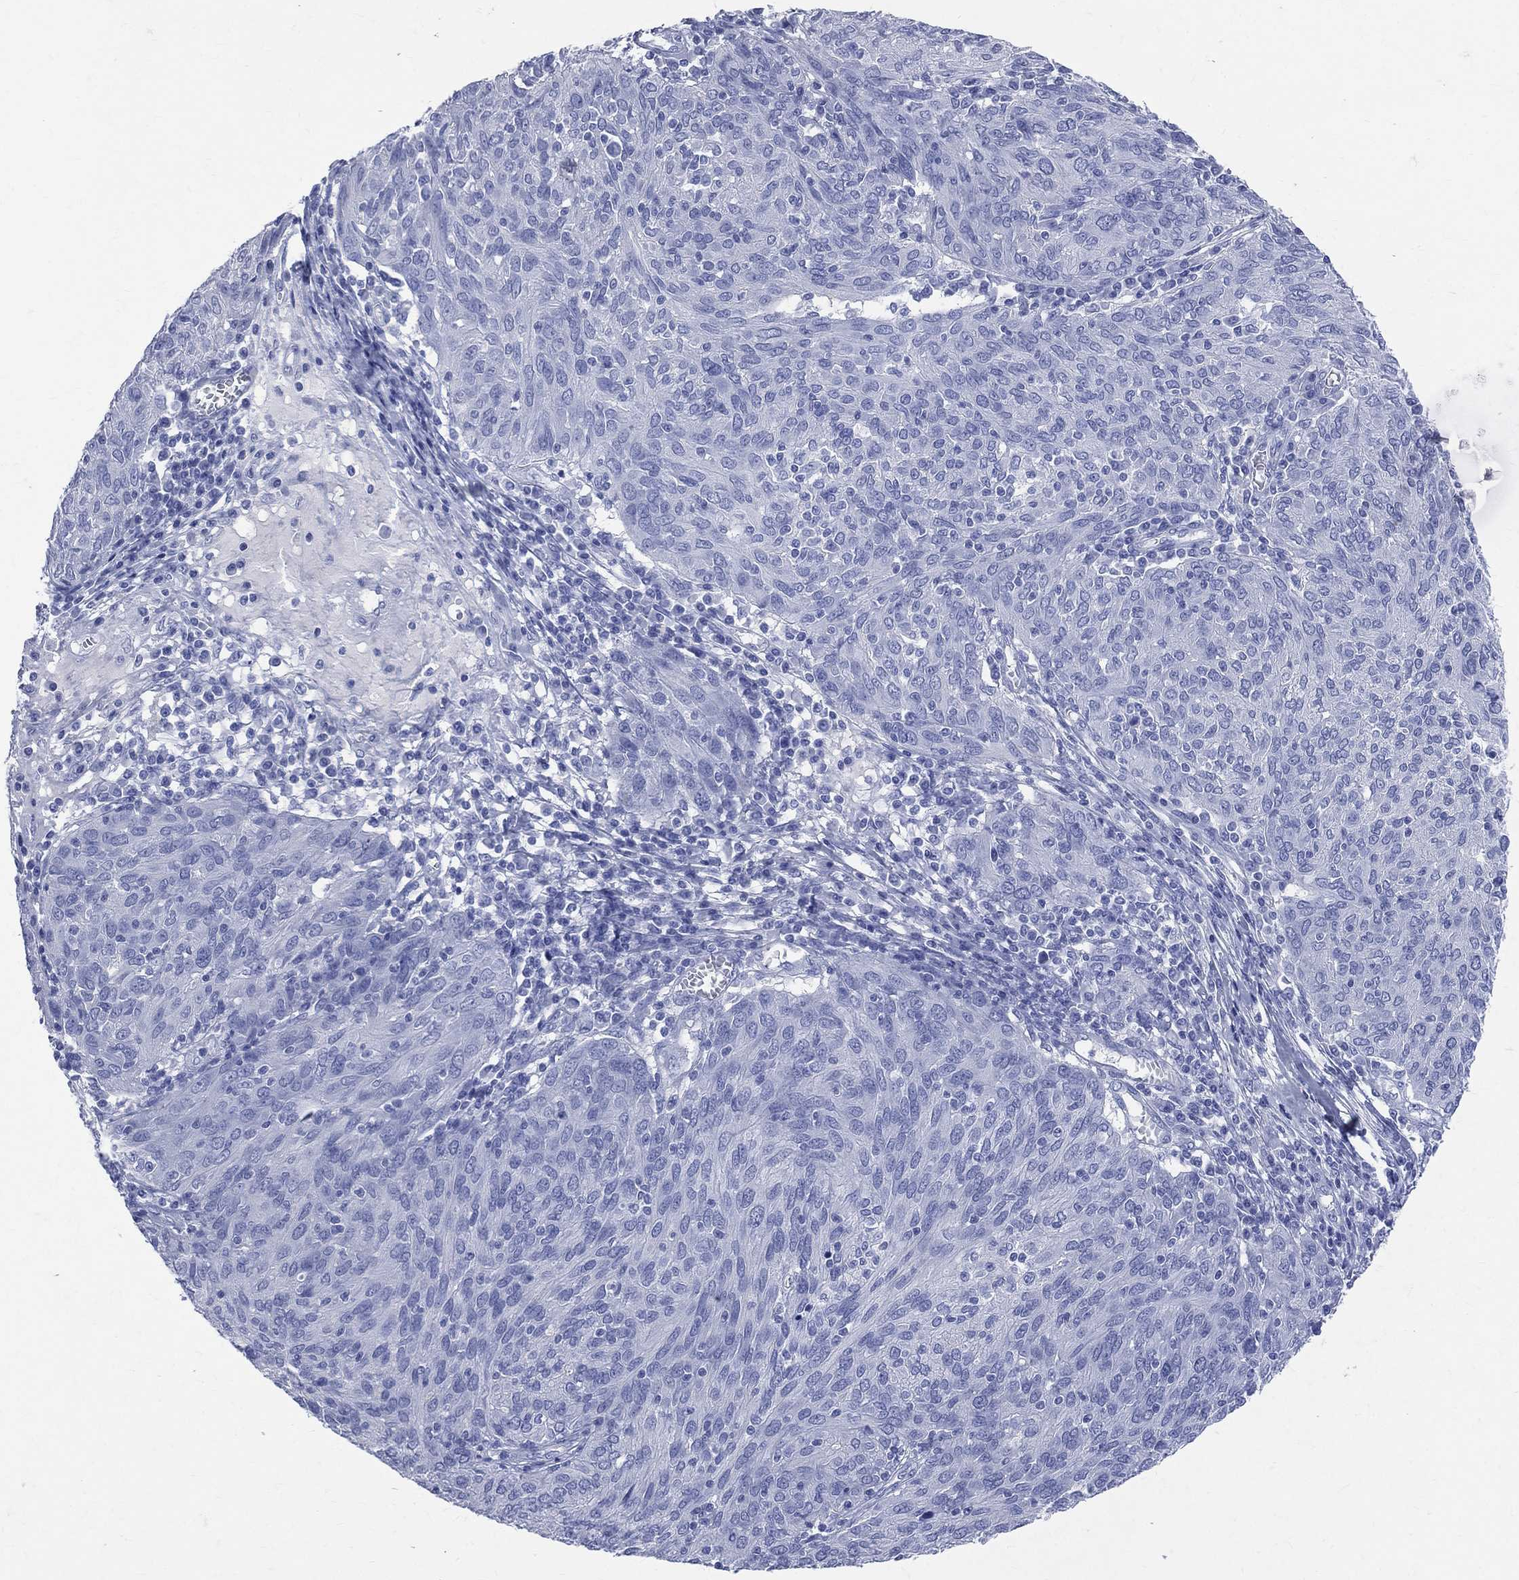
{"staining": {"intensity": "negative", "quantity": "none", "location": "none"}, "tissue": "ovarian cancer", "cell_type": "Tumor cells", "image_type": "cancer", "snomed": [{"axis": "morphology", "description": "Carcinoma, endometroid"}, {"axis": "topography", "description": "Ovary"}], "caption": "Immunohistochemistry of ovarian cancer (endometroid carcinoma) shows no staining in tumor cells. (DAB (3,3'-diaminobenzidine) immunohistochemistry with hematoxylin counter stain).", "gene": "SYP", "patient": {"sex": "female", "age": 50}}